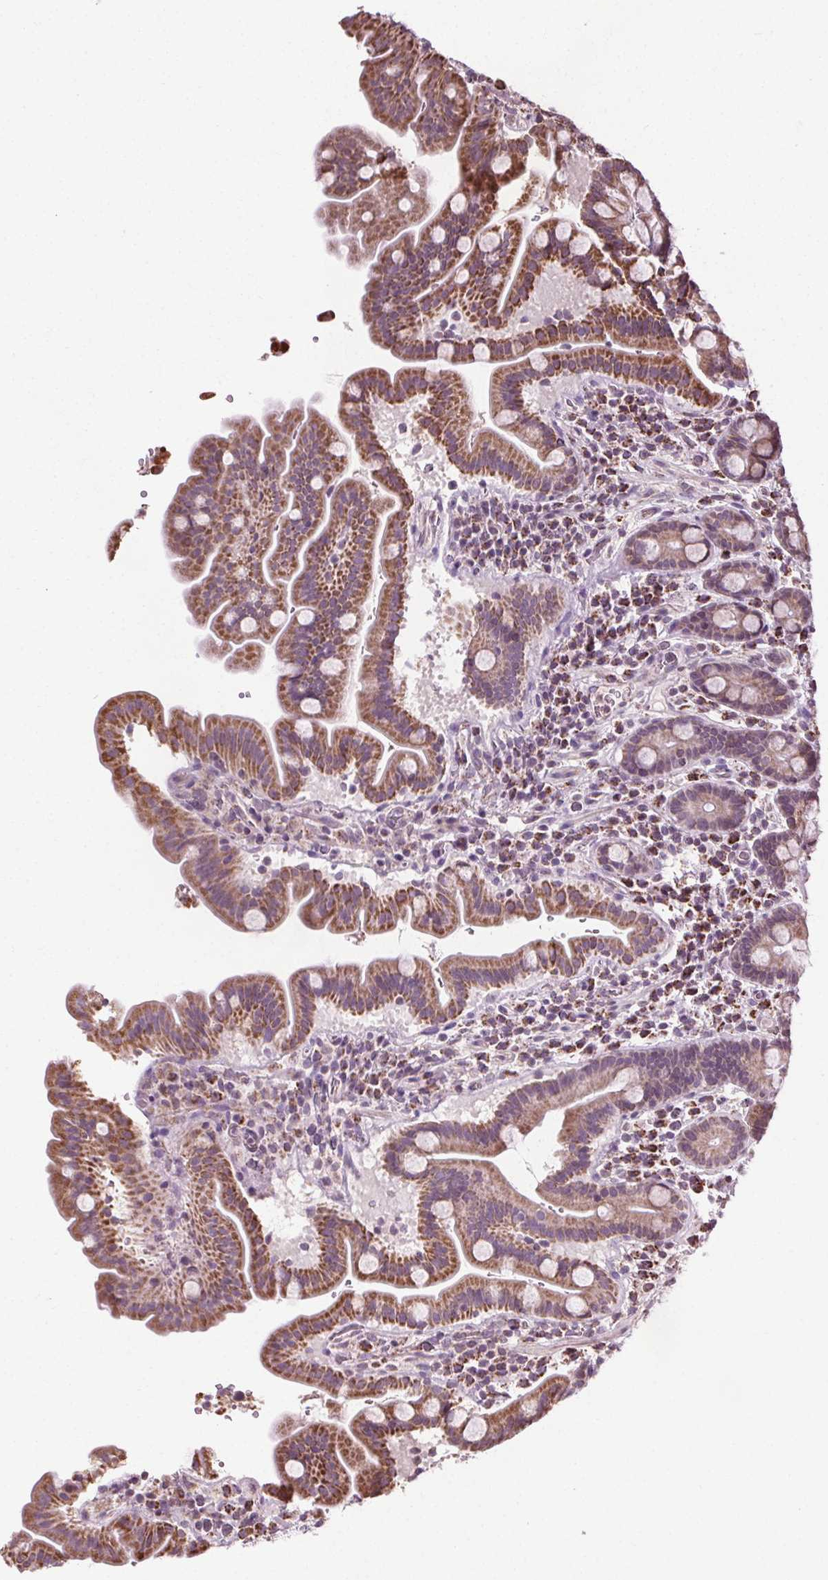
{"staining": {"intensity": "moderate", "quantity": "25%-75%", "location": "cytoplasmic/membranous"}, "tissue": "small intestine", "cell_type": "Glandular cells", "image_type": "normal", "snomed": [{"axis": "morphology", "description": "Normal tissue, NOS"}, {"axis": "topography", "description": "Small intestine"}], "caption": "Immunohistochemistry (IHC) (DAB) staining of benign small intestine reveals moderate cytoplasmic/membranous protein positivity in about 25%-75% of glandular cells.", "gene": "LFNG", "patient": {"sex": "male", "age": 26}}